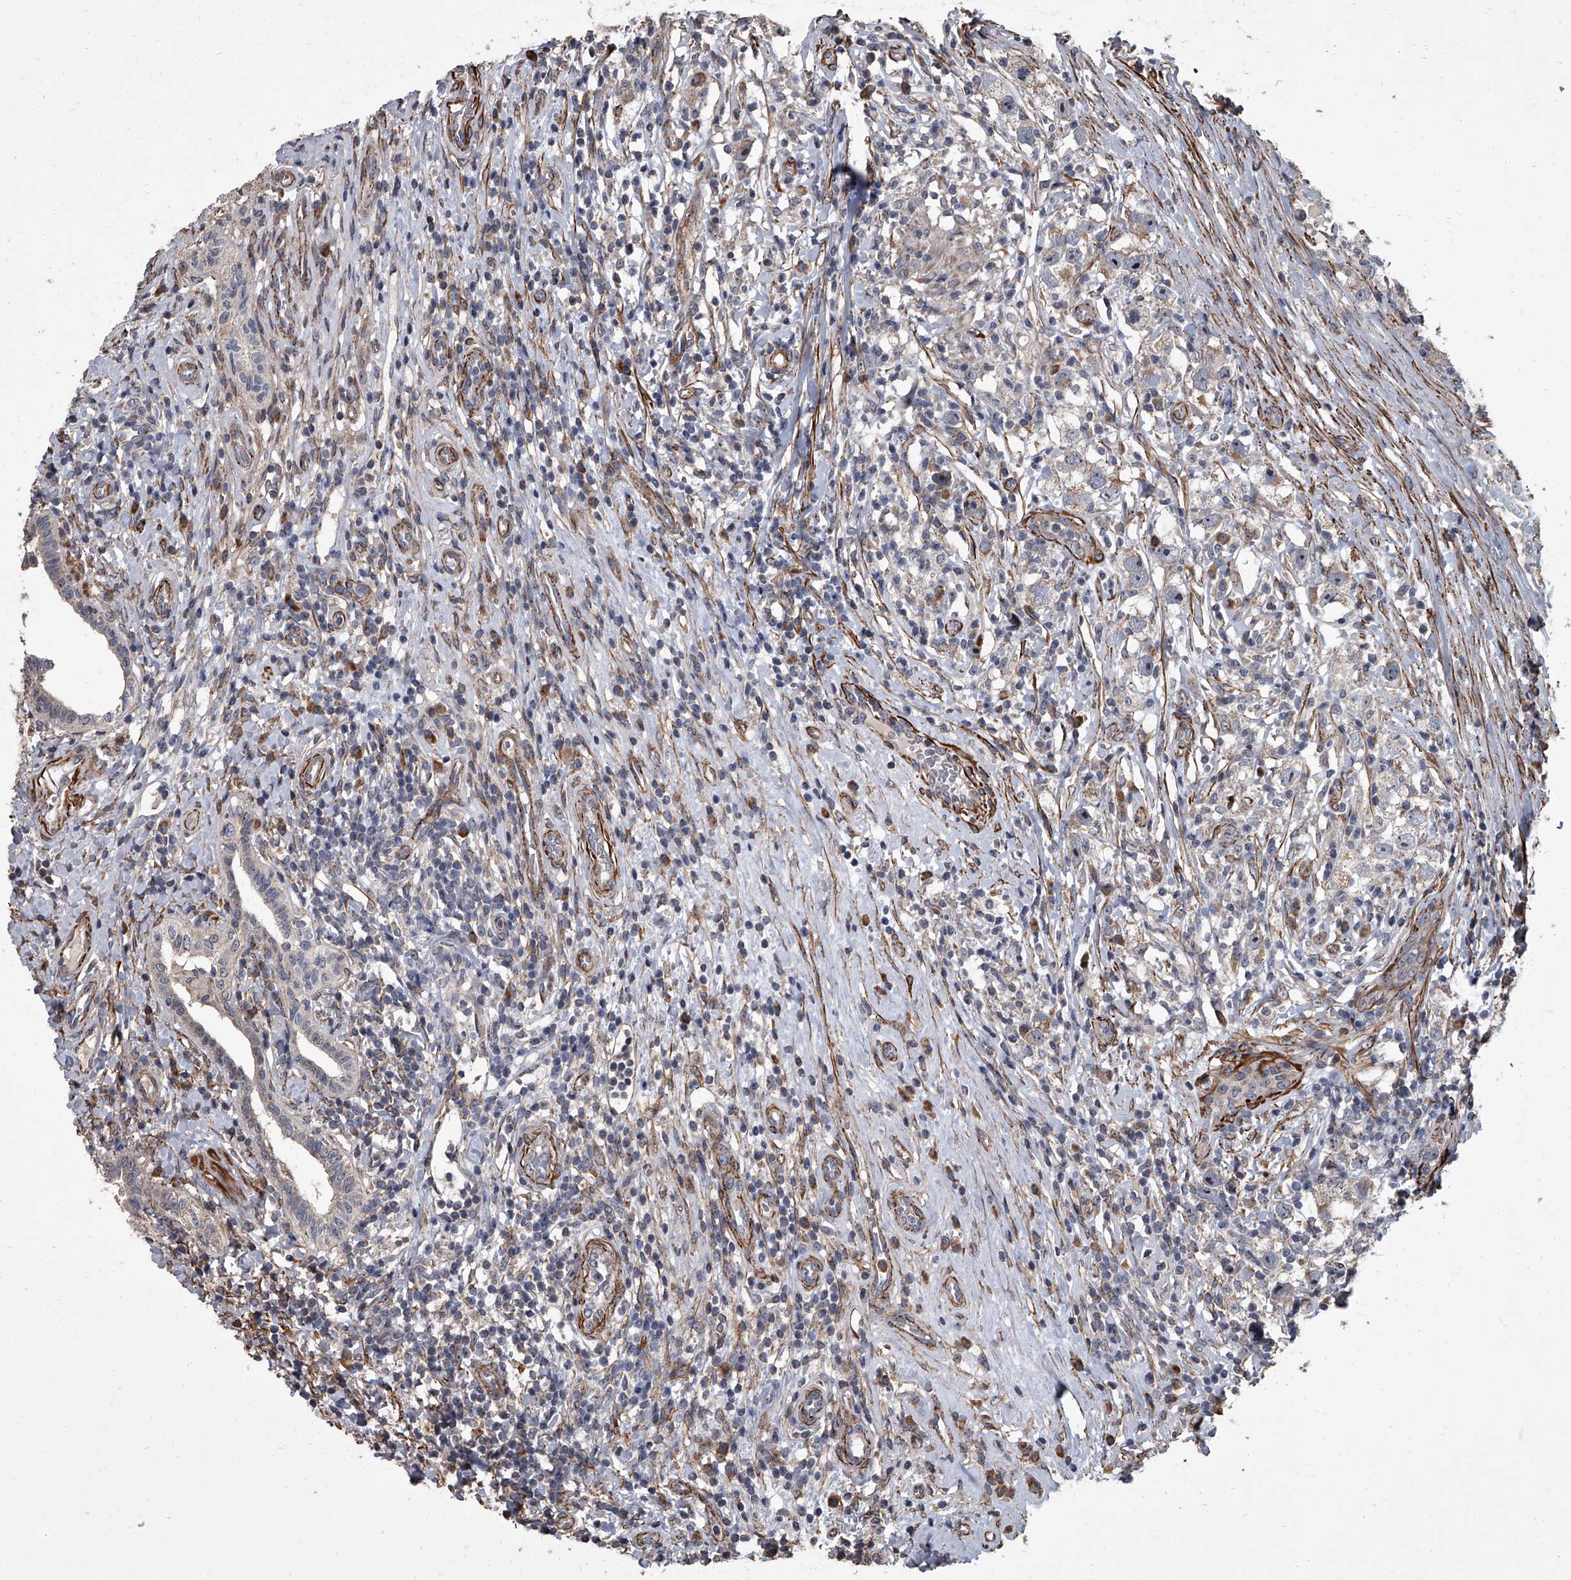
{"staining": {"intensity": "moderate", "quantity": "25%-75%", "location": "nuclear"}, "tissue": "testis cancer", "cell_type": "Tumor cells", "image_type": "cancer", "snomed": [{"axis": "morphology", "description": "Seminoma, NOS"}, {"axis": "topography", "description": "Testis"}], "caption": "Moderate nuclear expression for a protein is identified in approximately 25%-75% of tumor cells of seminoma (testis) using immunohistochemistry (IHC).", "gene": "SIRT4", "patient": {"sex": "male", "age": 49}}